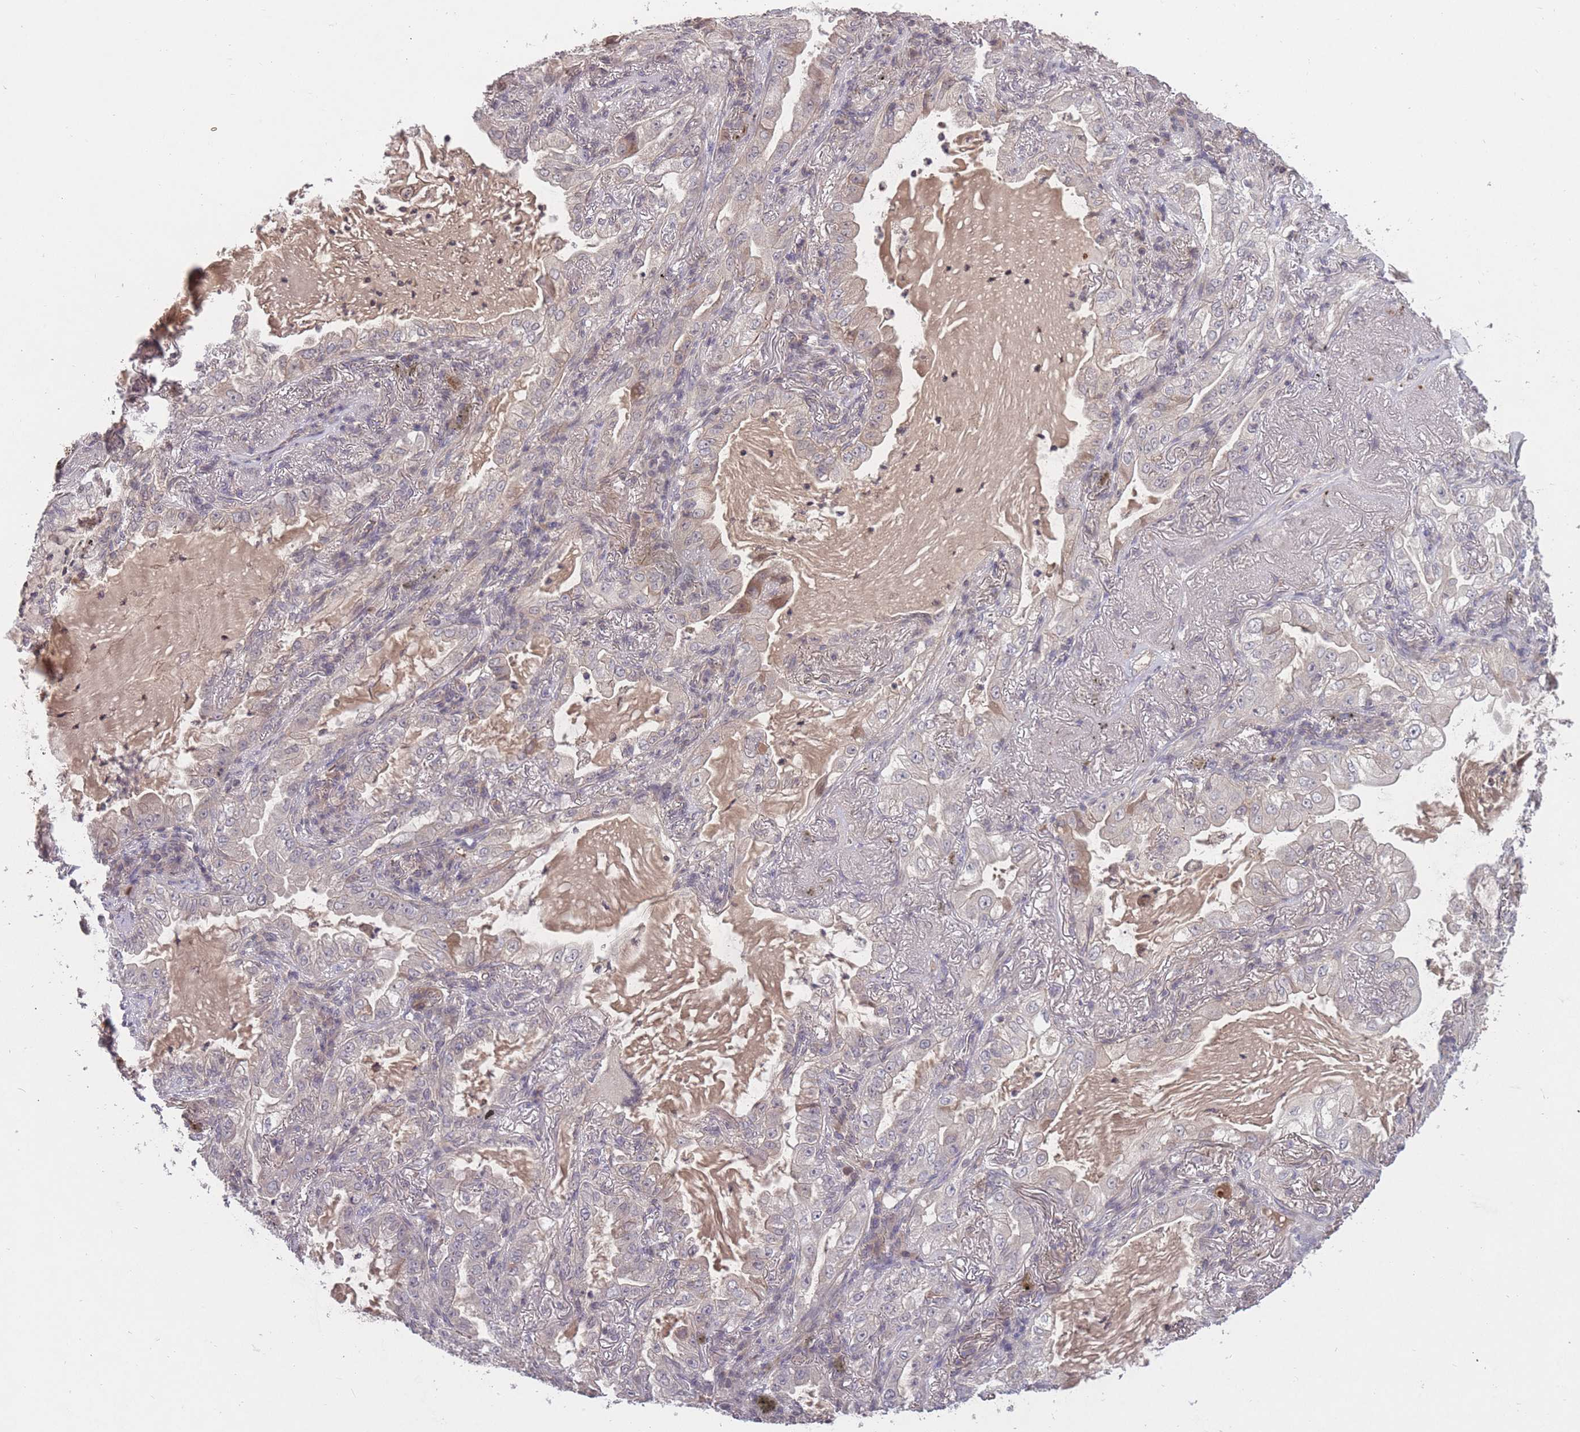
{"staining": {"intensity": "negative", "quantity": "none", "location": "none"}, "tissue": "lung cancer", "cell_type": "Tumor cells", "image_type": "cancer", "snomed": [{"axis": "morphology", "description": "Adenocarcinoma, NOS"}, {"axis": "topography", "description": "Lung"}], "caption": "DAB immunohistochemical staining of human adenocarcinoma (lung) demonstrates no significant positivity in tumor cells. (DAB IHC with hematoxylin counter stain).", "gene": "ADCYAP1R1", "patient": {"sex": "female", "age": 73}}